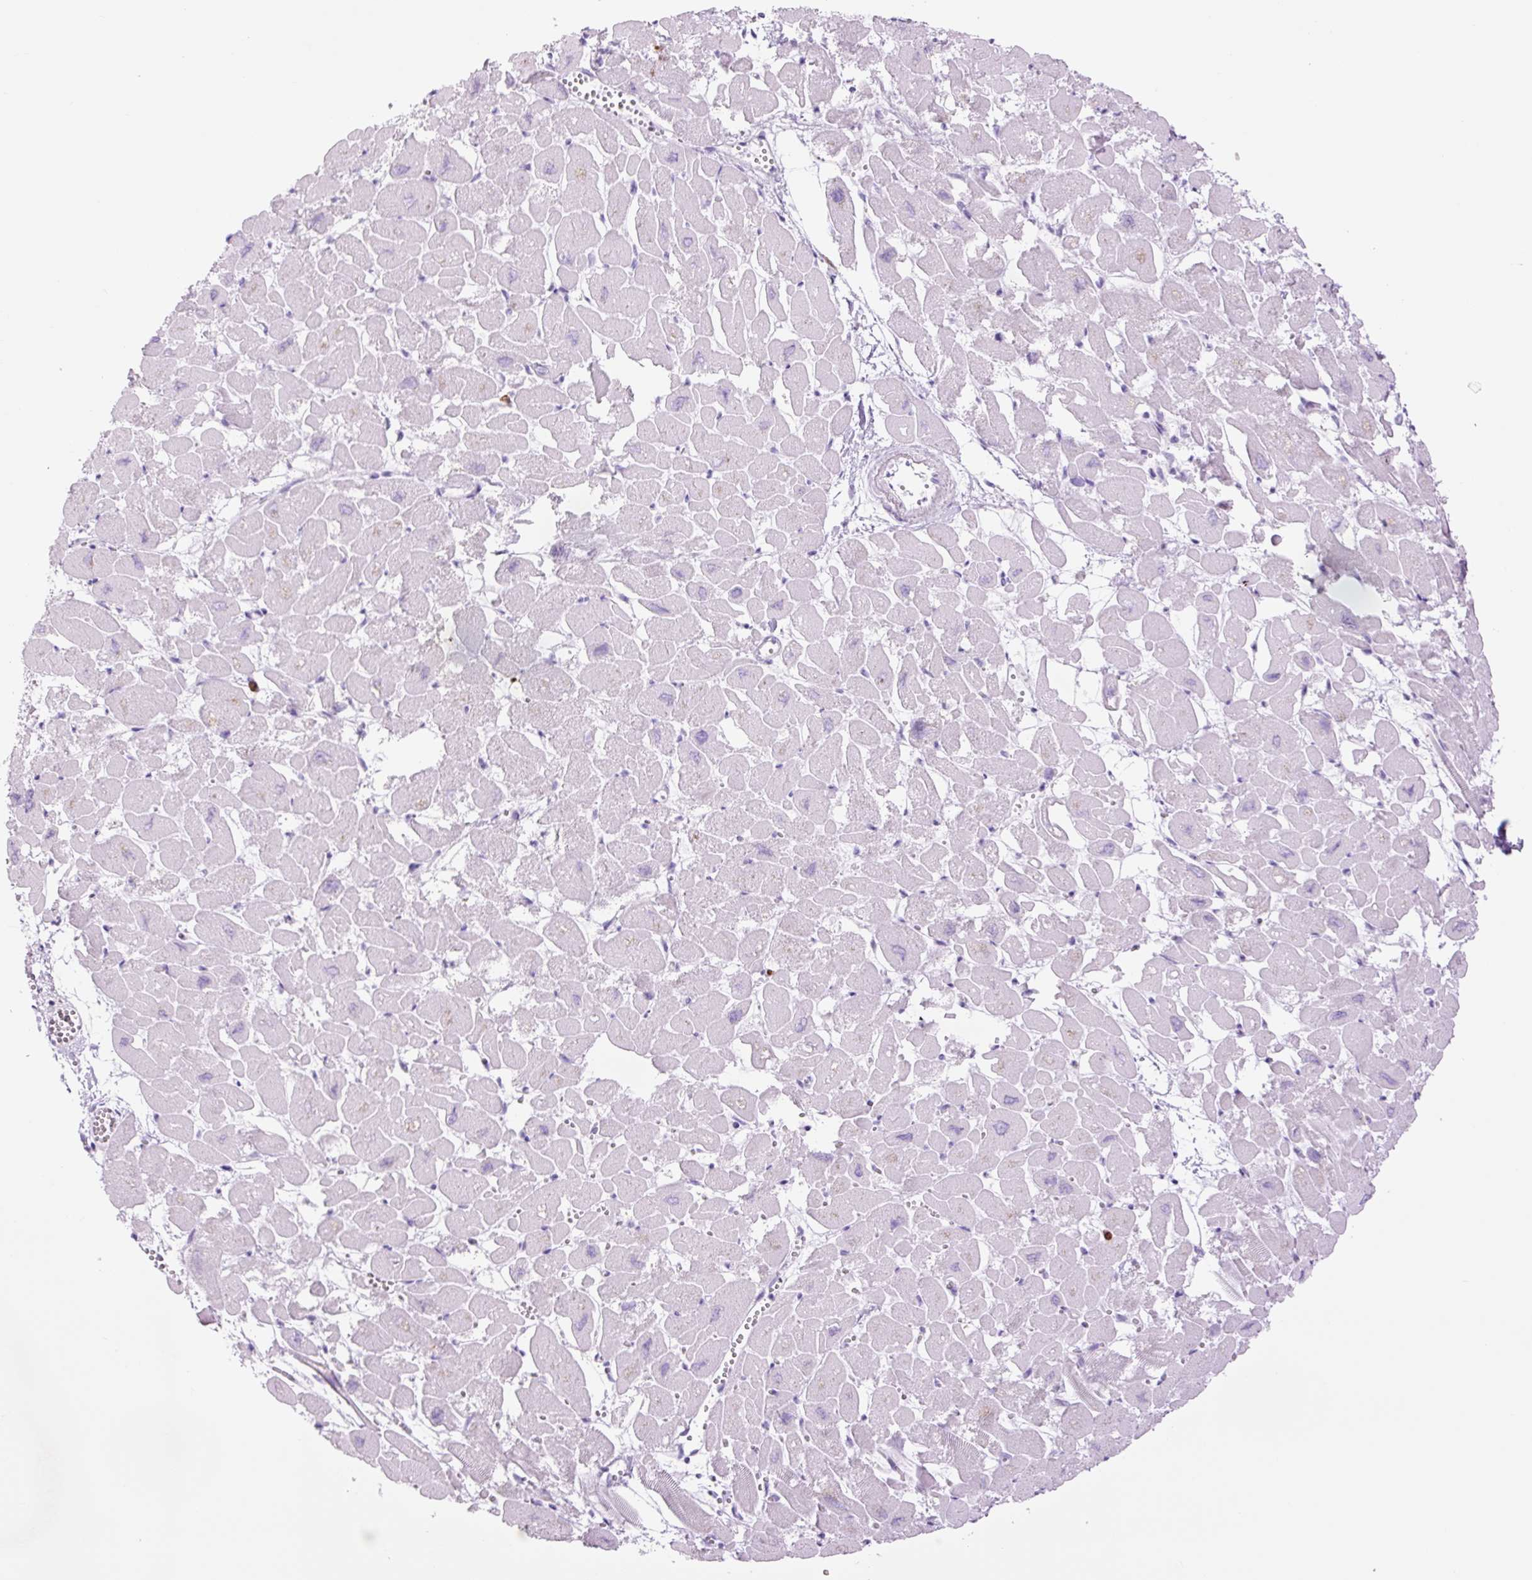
{"staining": {"intensity": "negative", "quantity": "none", "location": "none"}, "tissue": "heart muscle", "cell_type": "Cardiomyocytes", "image_type": "normal", "snomed": [{"axis": "morphology", "description": "Normal tissue, NOS"}, {"axis": "topography", "description": "Heart"}], "caption": "A high-resolution photomicrograph shows IHC staining of normal heart muscle, which shows no significant expression in cardiomyocytes.", "gene": "LYZ", "patient": {"sex": "male", "age": 54}}